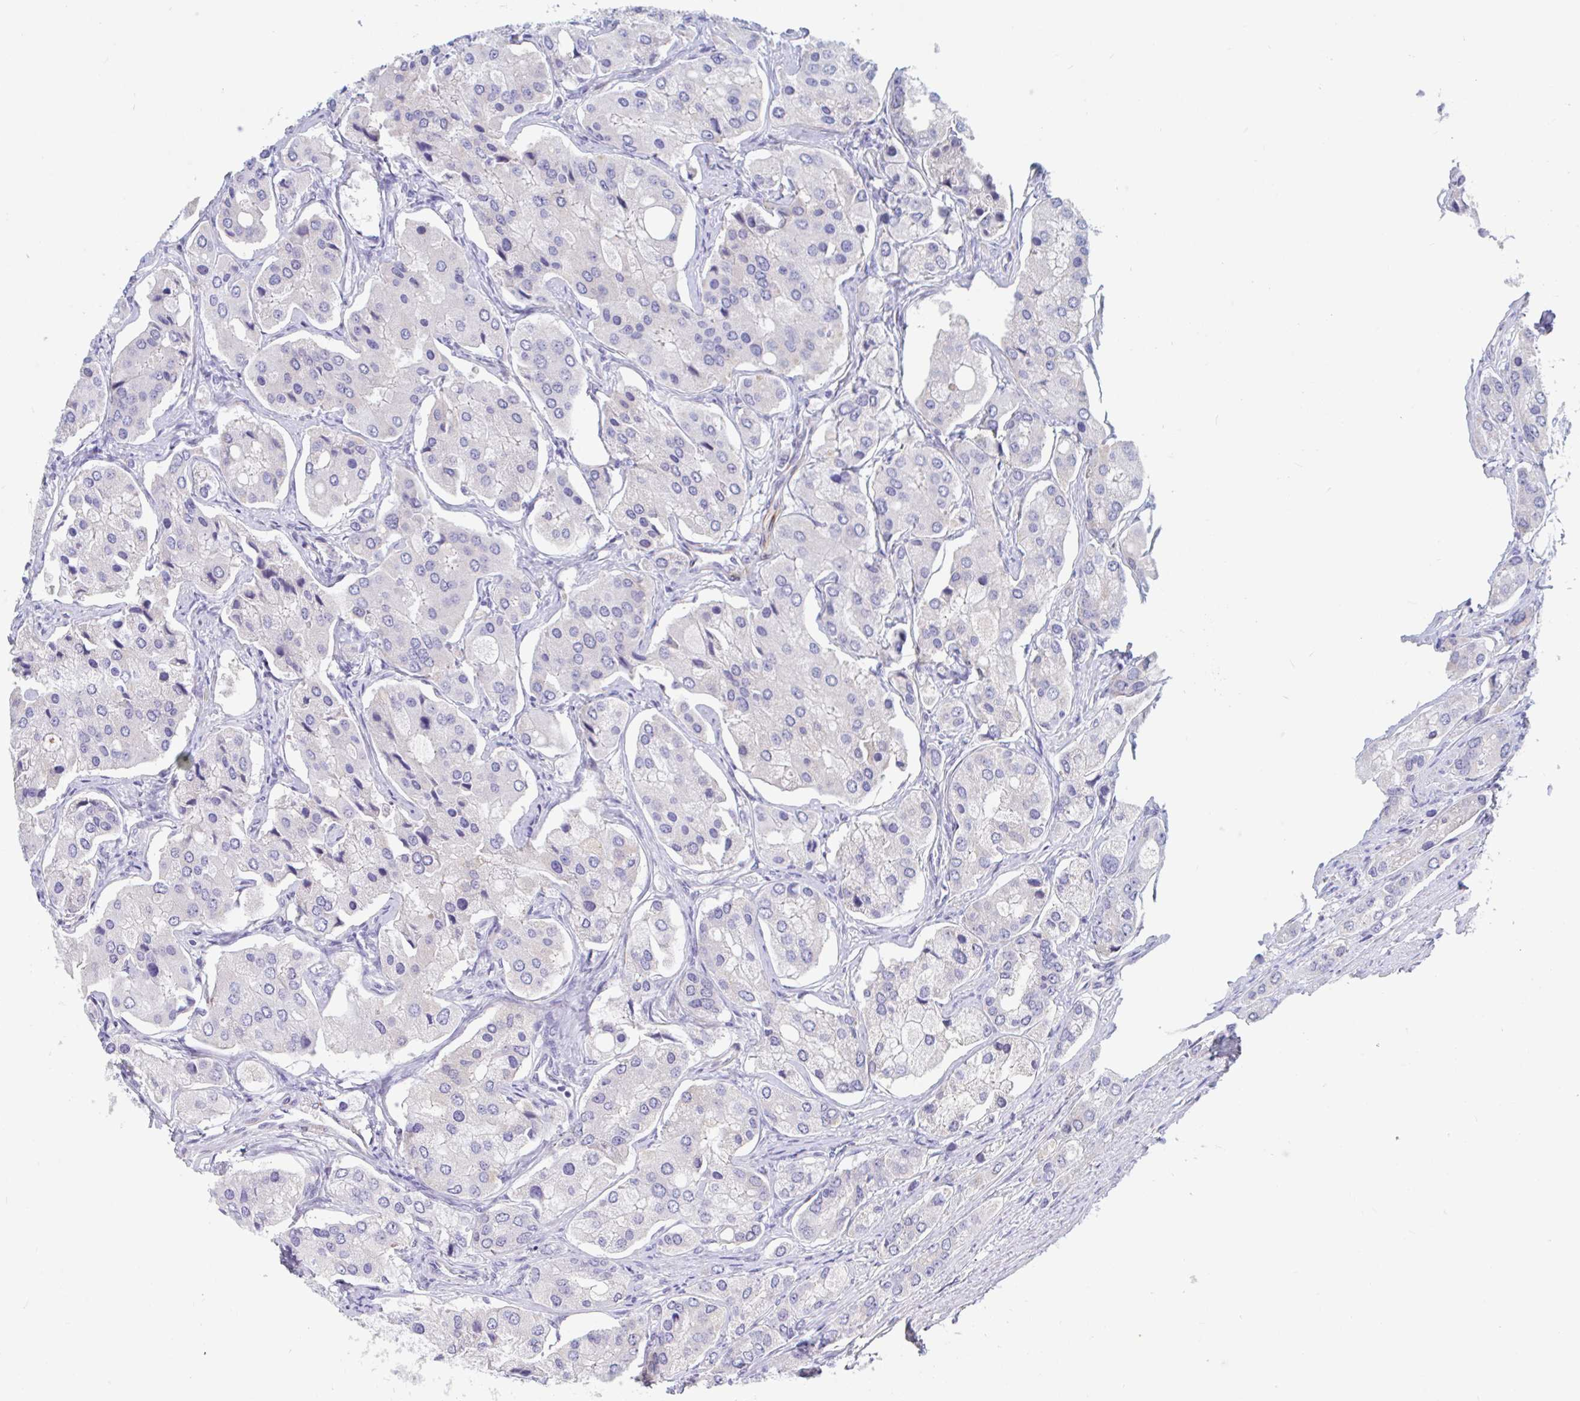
{"staining": {"intensity": "negative", "quantity": "none", "location": "none"}, "tissue": "prostate cancer", "cell_type": "Tumor cells", "image_type": "cancer", "snomed": [{"axis": "morphology", "description": "Adenocarcinoma, Low grade"}, {"axis": "topography", "description": "Prostate"}], "caption": "Immunohistochemistry image of neoplastic tissue: human prostate cancer (adenocarcinoma (low-grade)) stained with DAB (3,3'-diaminobenzidine) reveals no significant protein expression in tumor cells. Brightfield microscopy of immunohistochemistry stained with DAB (3,3'-diaminobenzidine) (brown) and hematoxylin (blue), captured at high magnification.", "gene": "ZNHIT2", "patient": {"sex": "male", "age": 69}}